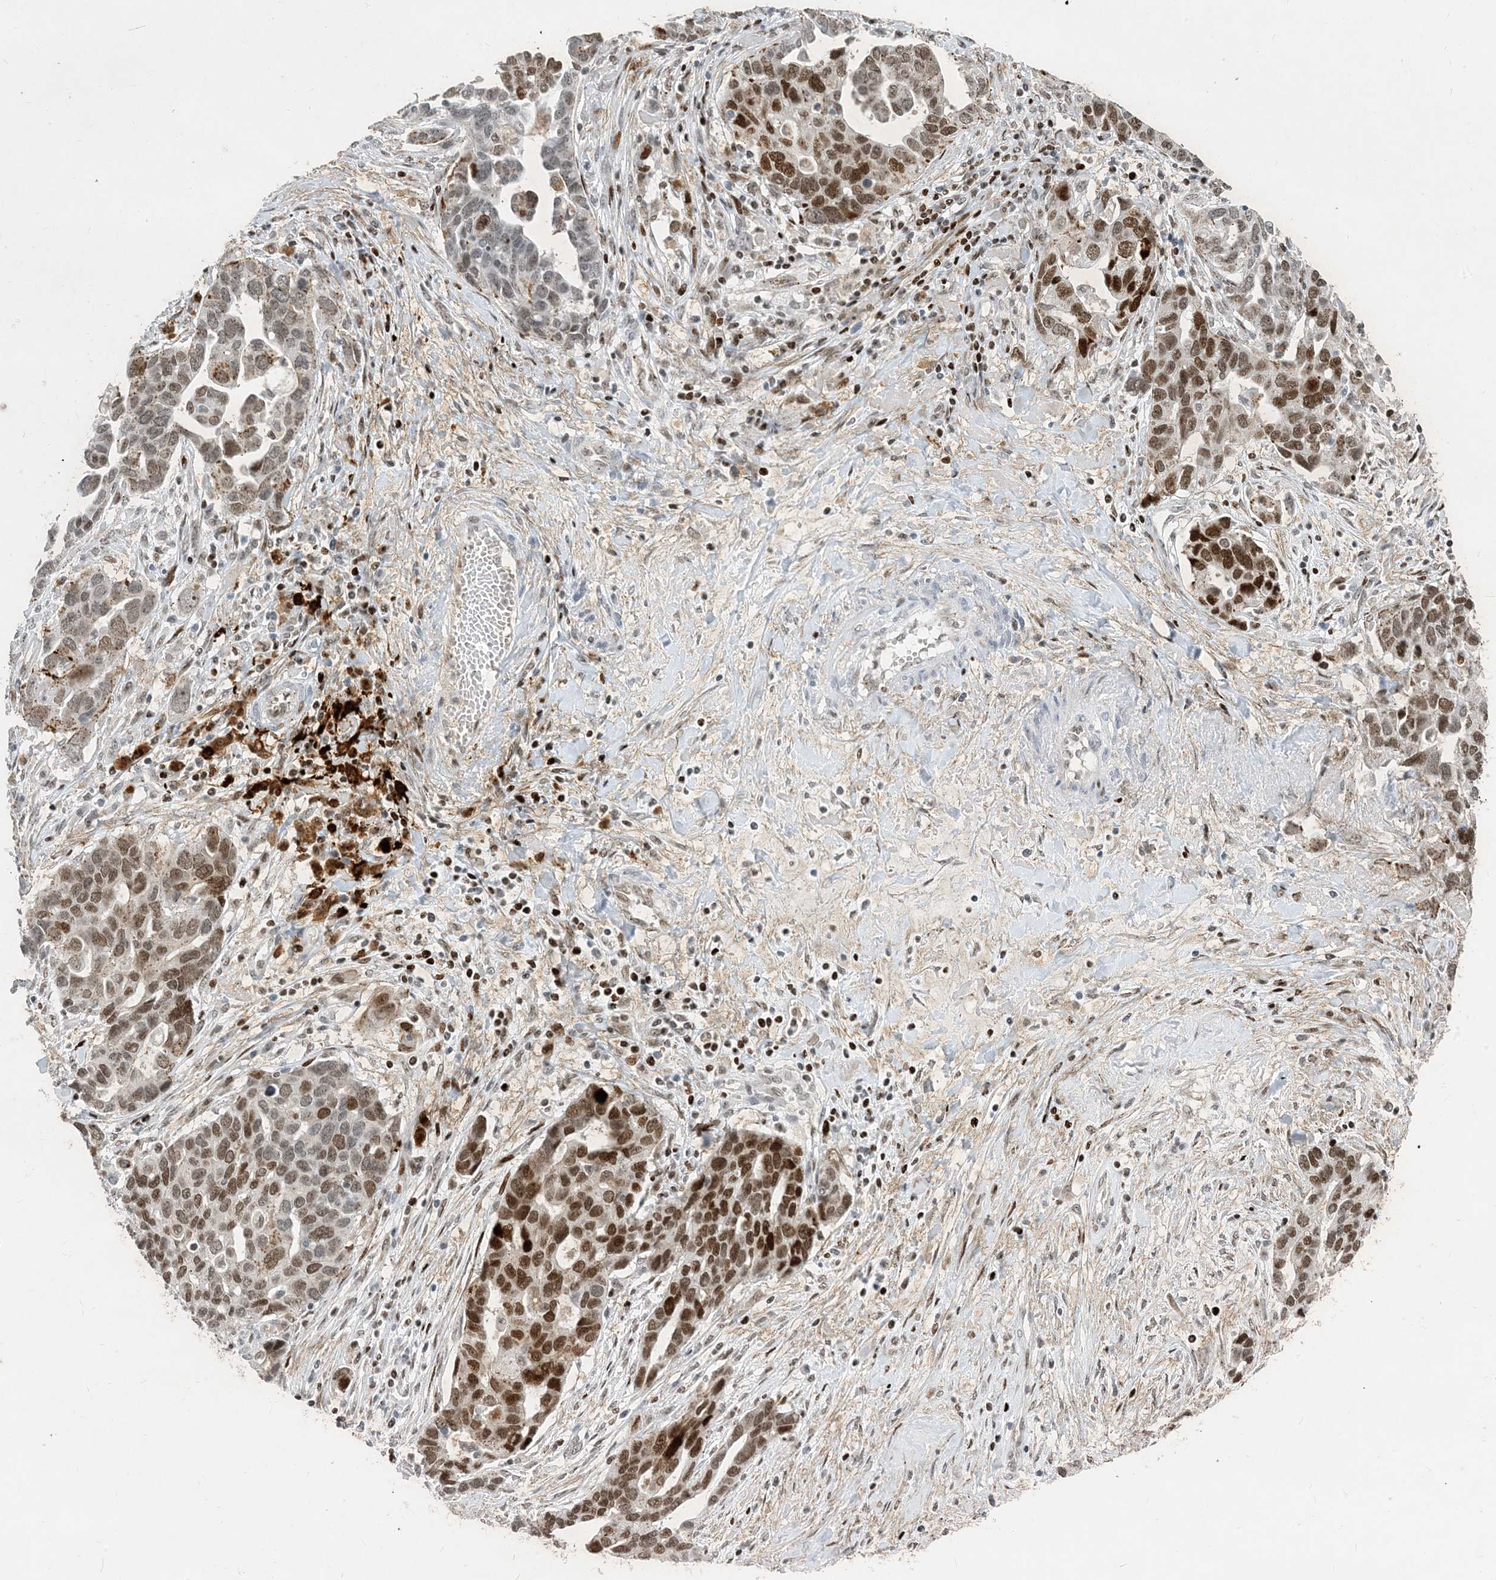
{"staining": {"intensity": "strong", "quantity": "25%-75%", "location": "nuclear"}, "tissue": "ovarian cancer", "cell_type": "Tumor cells", "image_type": "cancer", "snomed": [{"axis": "morphology", "description": "Cystadenocarcinoma, serous, NOS"}, {"axis": "topography", "description": "Ovary"}], "caption": "Protein staining of ovarian cancer (serous cystadenocarcinoma) tissue shows strong nuclear positivity in about 25%-75% of tumor cells.", "gene": "SLC25A53", "patient": {"sex": "female", "age": 54}}